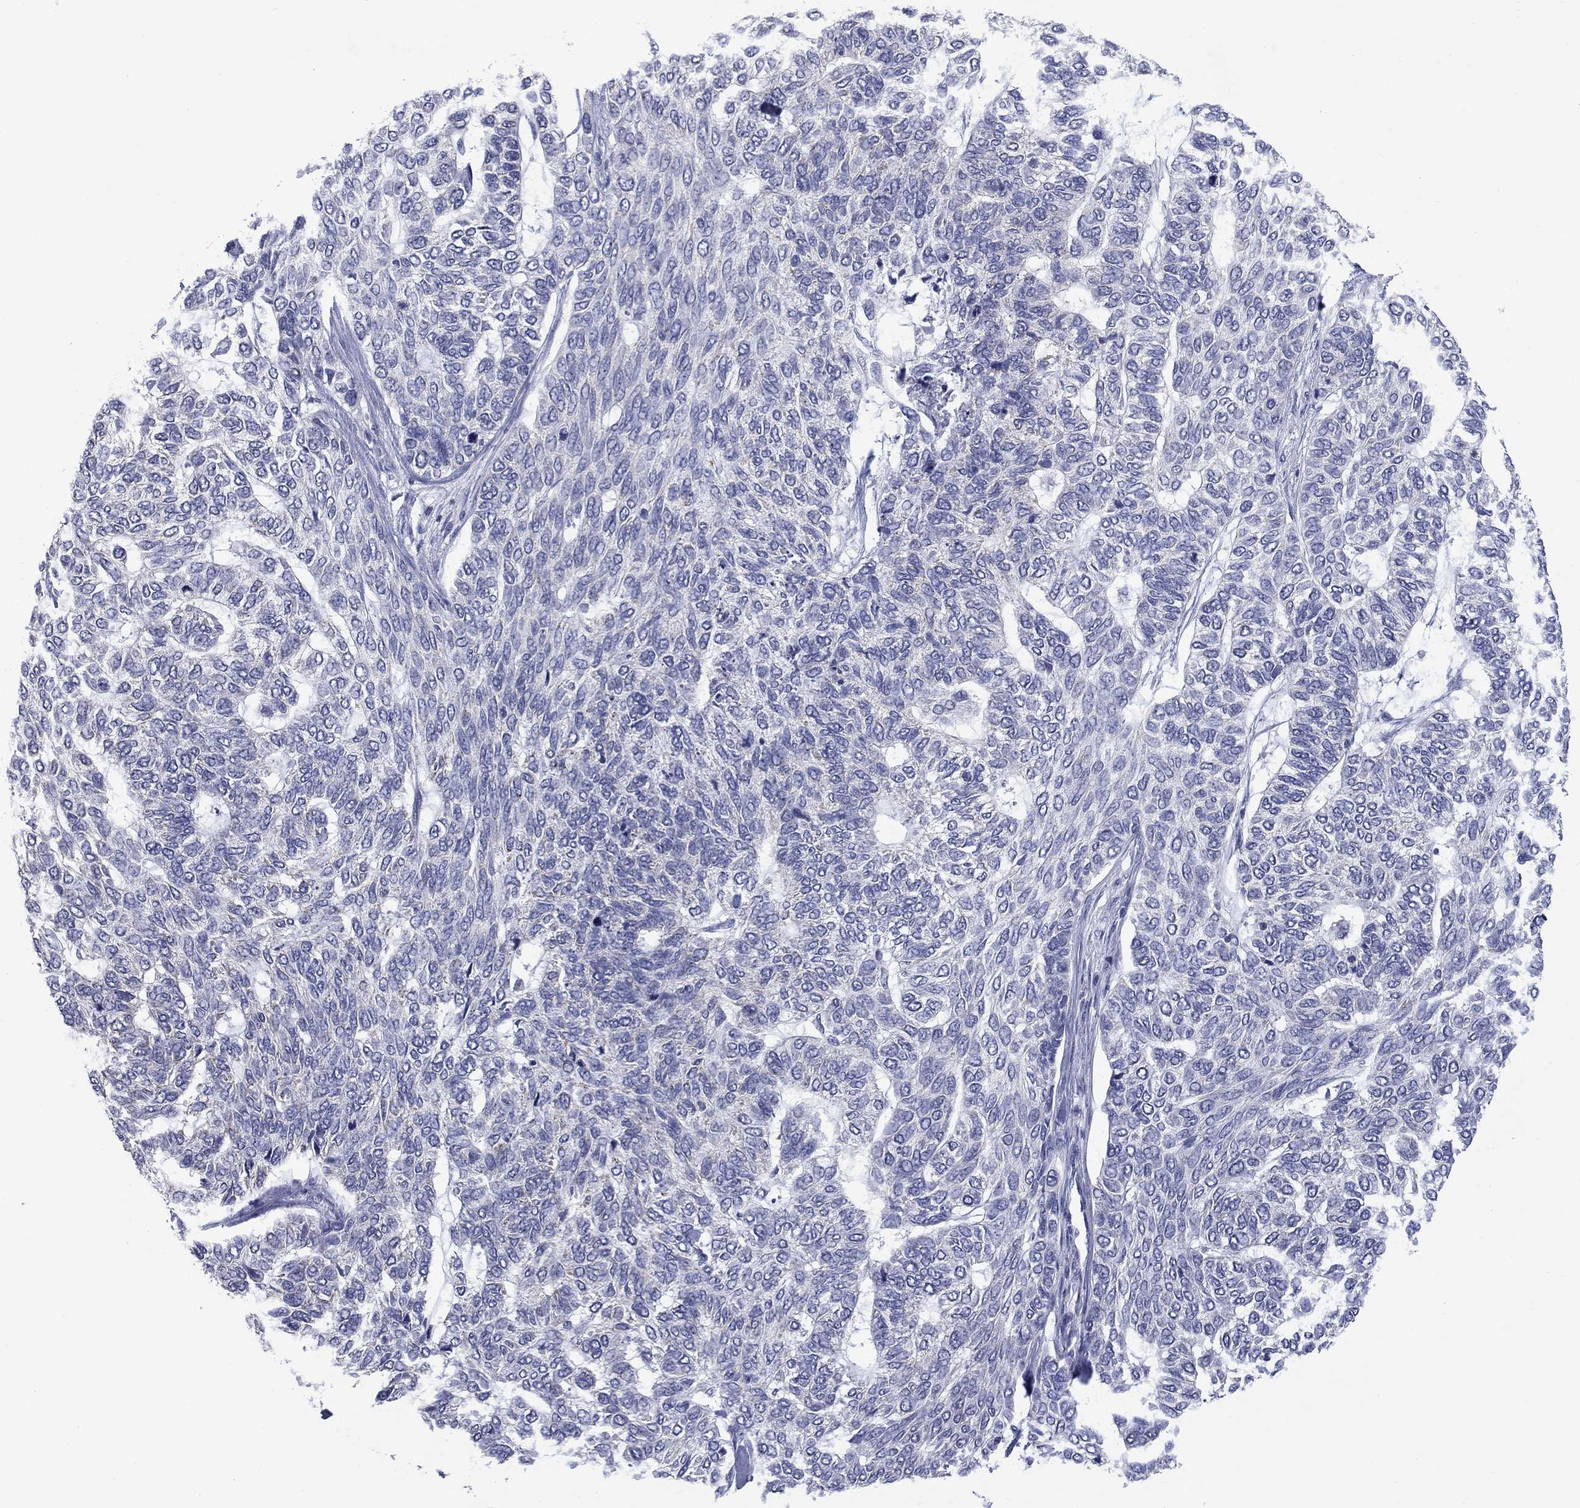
{"staining": {"intensity": "negative", "quantity": "none", "location": "none"}, "tissue": "skin cancer", "cell_type": "Tumor cells", "image_type": "cancer", "snomed": [{"axis": "morphology", "description": "Basal cell carcinoma"}, {"axis": "topography", "description": "Skin"}], "caption": "This is a histopathology image of immunohistochemistry staining of skin cancer, which shows no staining in tumor cells. (Stains: DAB IHC with hematoxylin counter stain, Microscopy: brightfield microscopy at high magnification).", "gene": "FRK", "patient": {"sex": "female", "age": 65}}